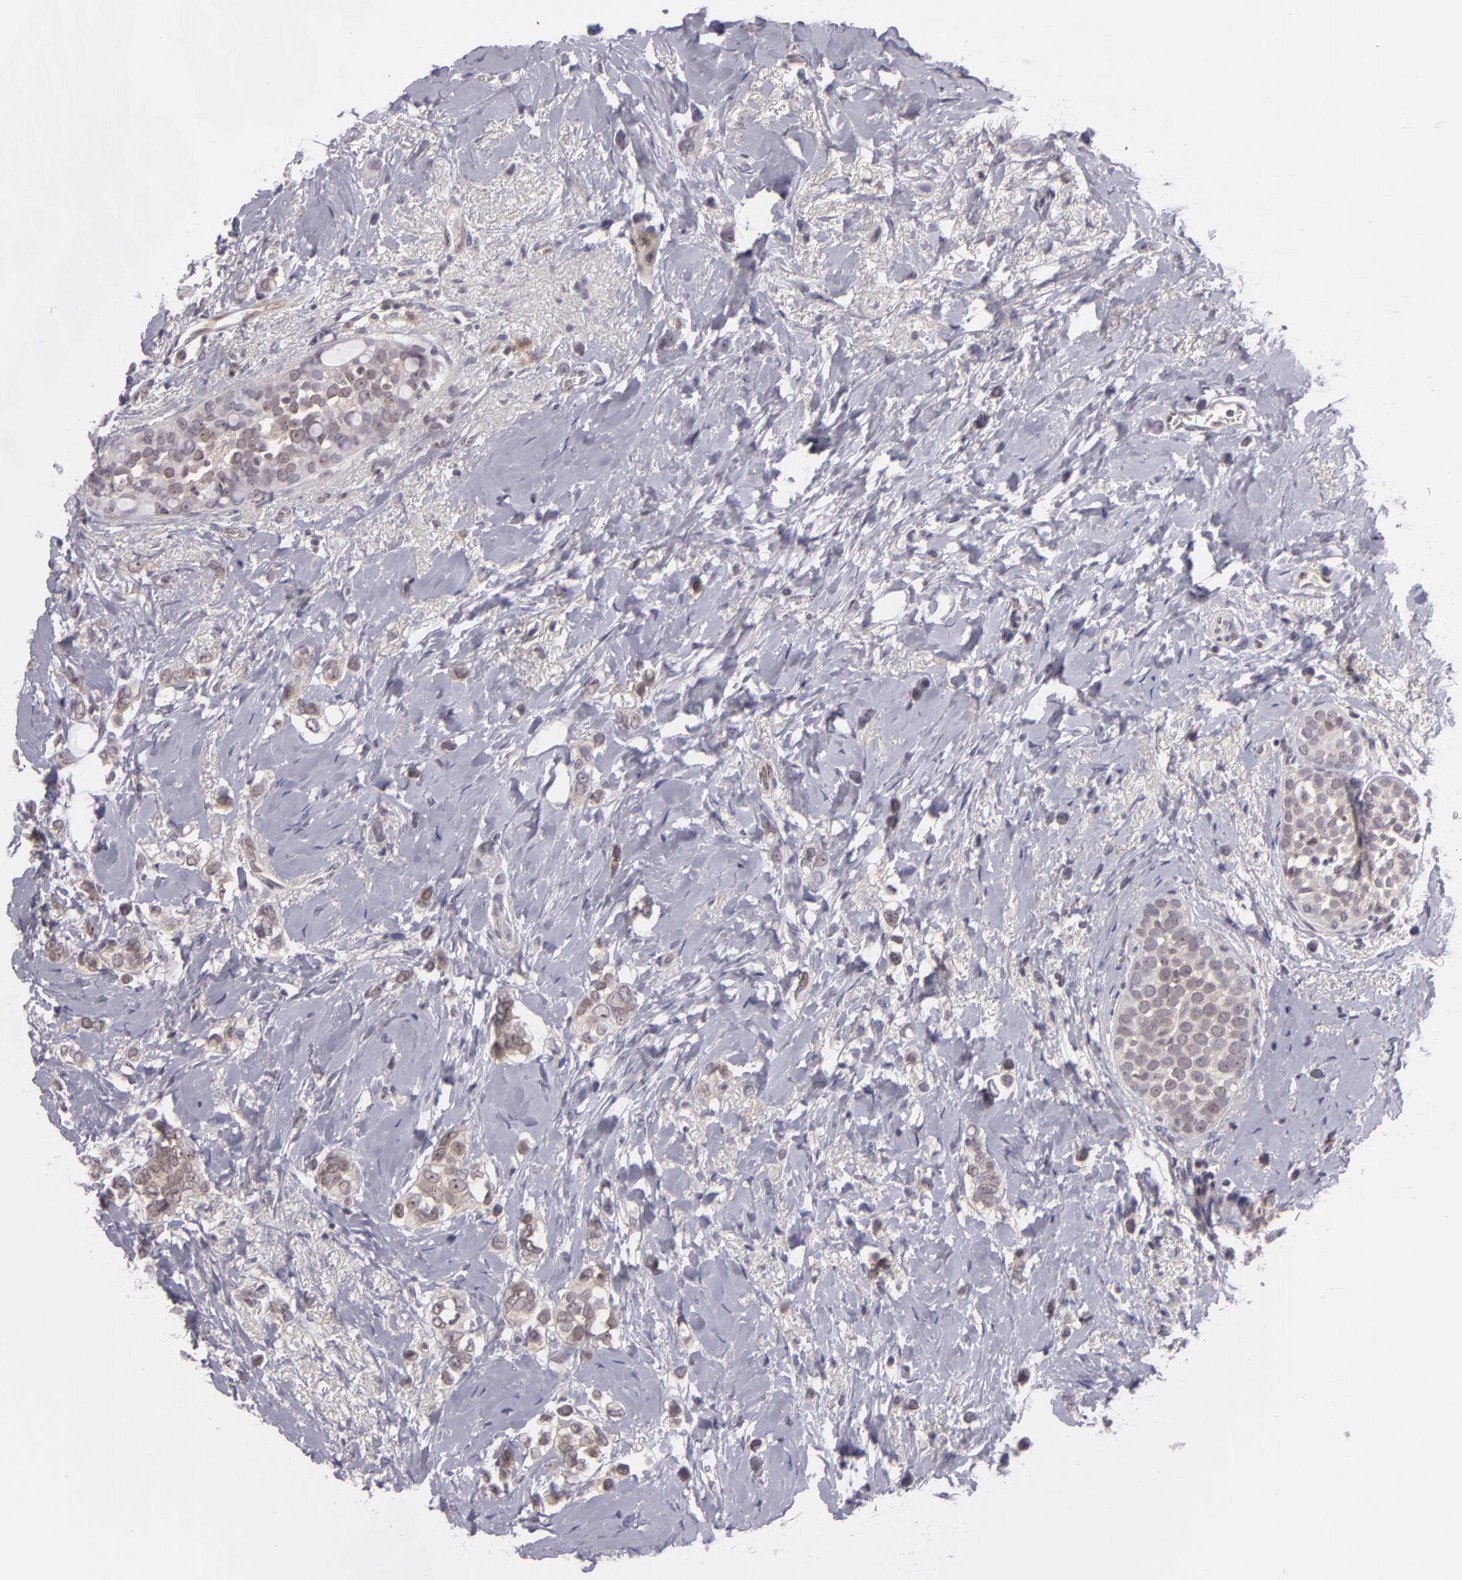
{"staining": {"intensity": "weak", "quantity": "25%-75%", "location": "cytoplasmic/membranous"}, "tissue": "breast cancer", "cell_type": "Tumor cells", "image_type": "cancer", "snomed": [{"axis": "morphology", "description": "Duct carcinoma"}, {"axis": "topography", "description": "Breast"}], "caption": "Immunohistochemical staining of human breast cancer (intraductal carcinoma) displays weak cytoplasmic/membranous protein positivity in approximately 25%-75% of tumor cells.", "gene": "BCL10", "patient": {"sex": "female", "age": 72}}